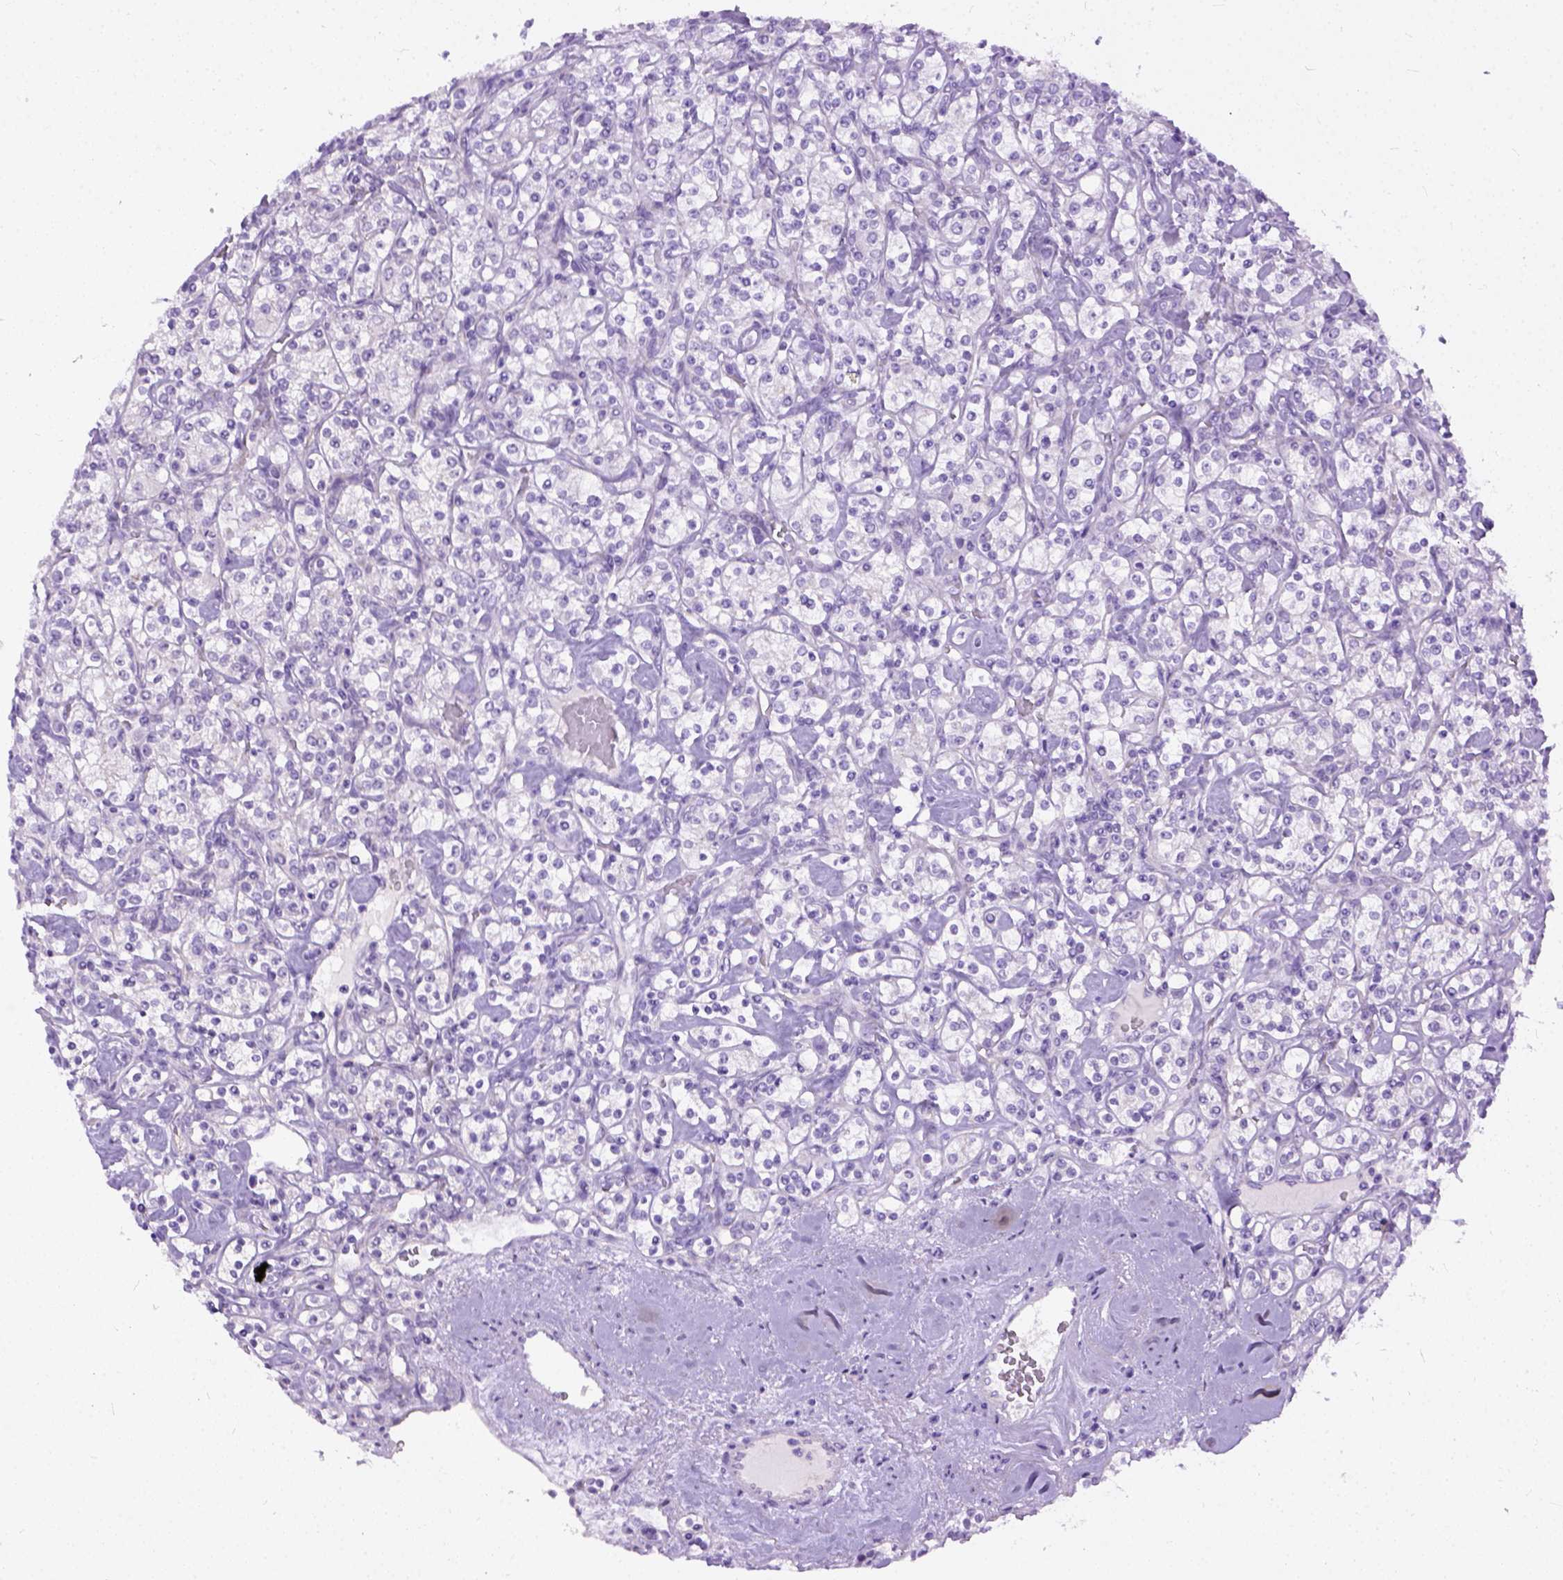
{"staining": {"intensity": "negative", "quantity": "none", "location": "none"}, "tissue": "renal cancer", "cell_type": "Tumor cells", "image_type": "cancer", "snomed": [{"axis": "morphology", "description": "Adenocarcinoma, NOS"}, {"axis": "topography", "description": "Kidney"}], "caption": "IHC micrograph of renal adenocarcinoma stained for a protein (brown), which reveals no expression in tumor cells.", "gene": "ADGRF1", "patient": {"sex": "male", "age": 77}}